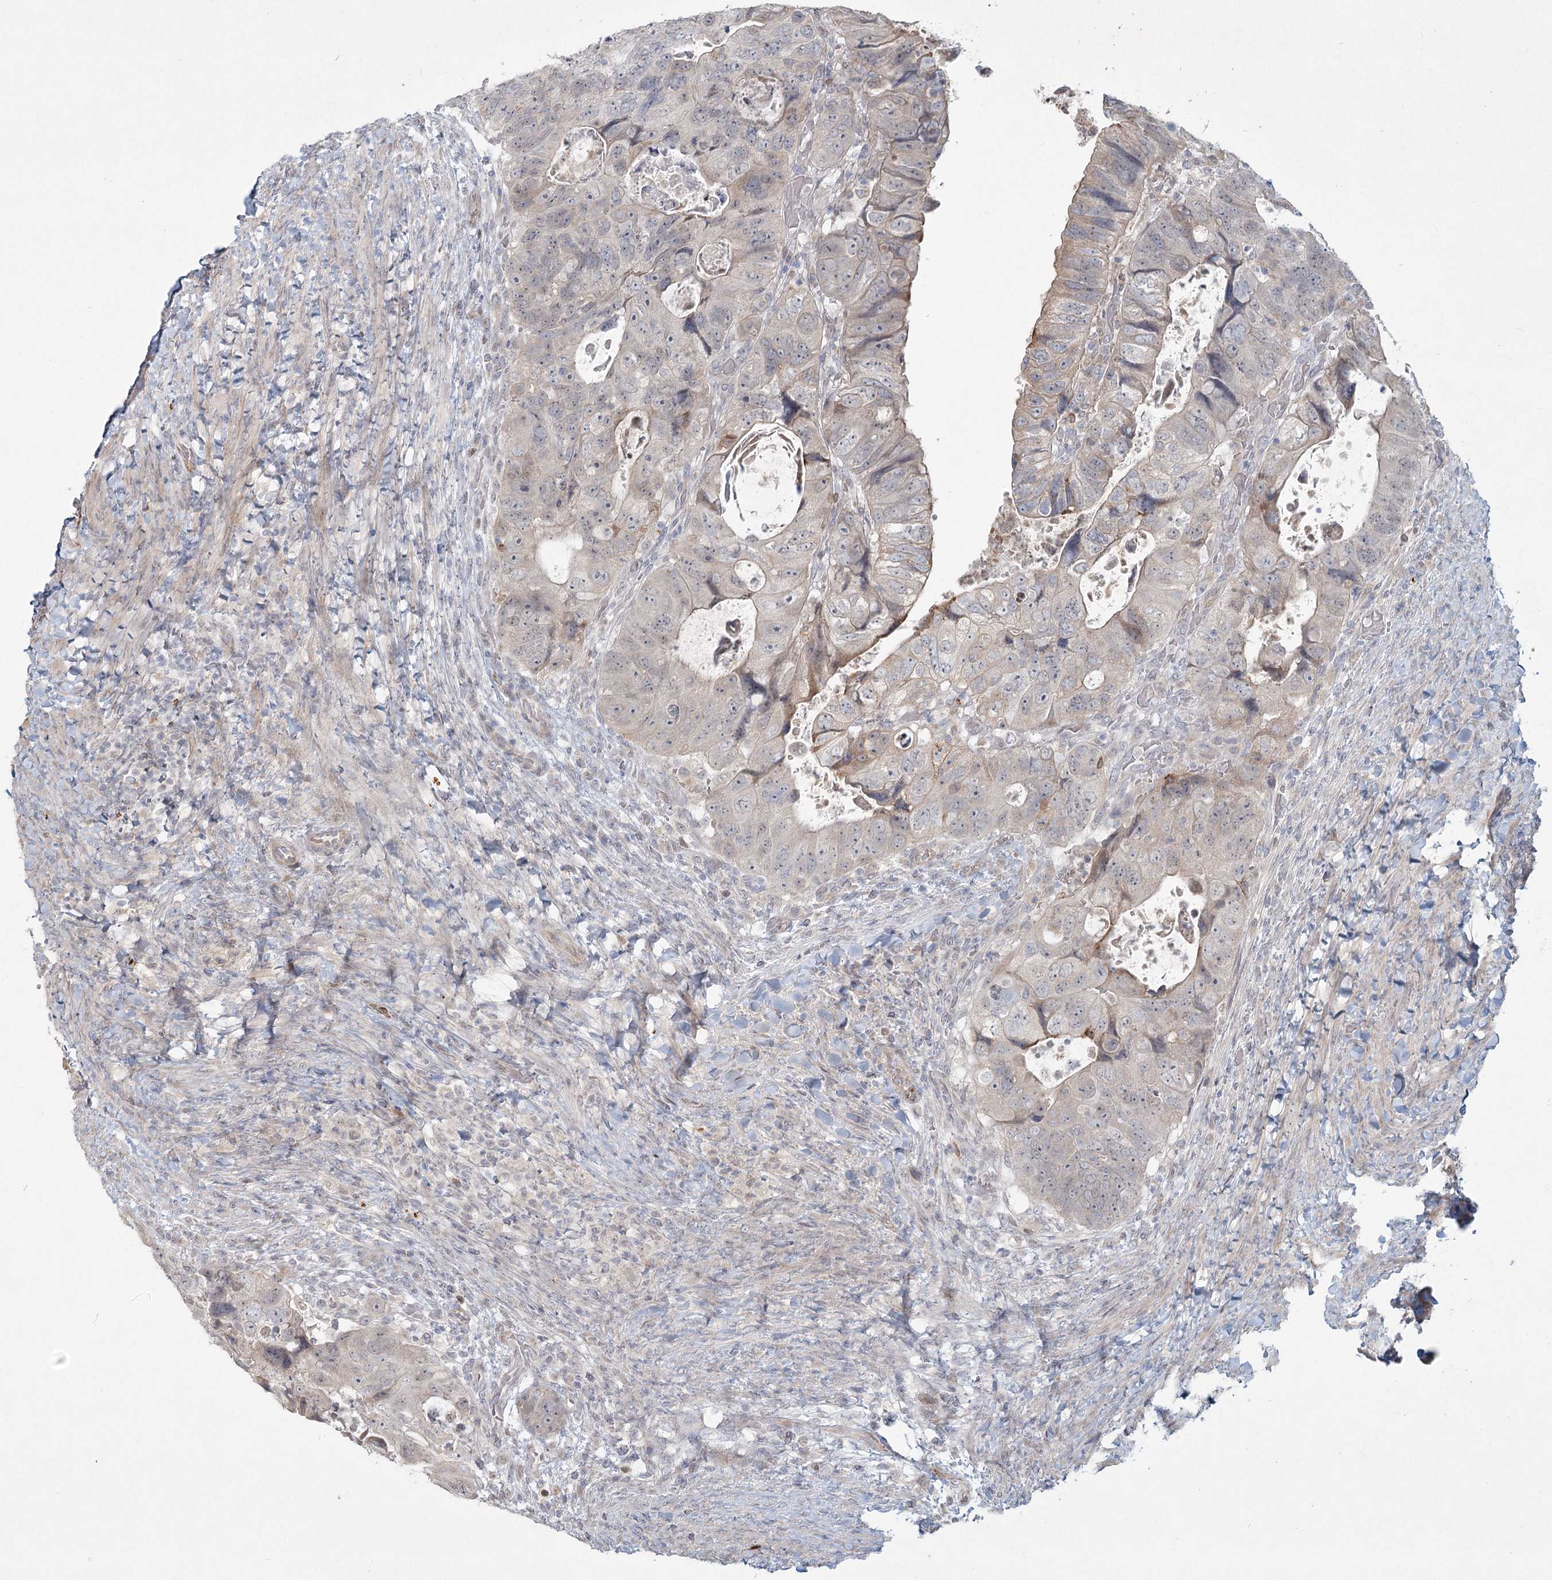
{"staining": {"intensity": "weak", "quantity": "<25%", "location": "cytoplasmic/membranous"}, "tissue": "colorectal cancer", "cell_type": "Tumor cells", "image_type": "cancer", "snomed": [{"axis": "morphology", "description": "Adenocarcinoma, NOS"}, {"axis": "topography", "description": "Rectum"}], "caption": "The immunohistochemistry (IHC) image has no significant positivity in tumor cells of colorectal adenocarcinoma tissue. The staining is performed using DAB (3,3'-diaminobenzidine) brown chromogen with nuclei counter-stained in using hematoxylin.", "gene": "LRP2BP", "patient": {"sex": "male", "age": 59}}